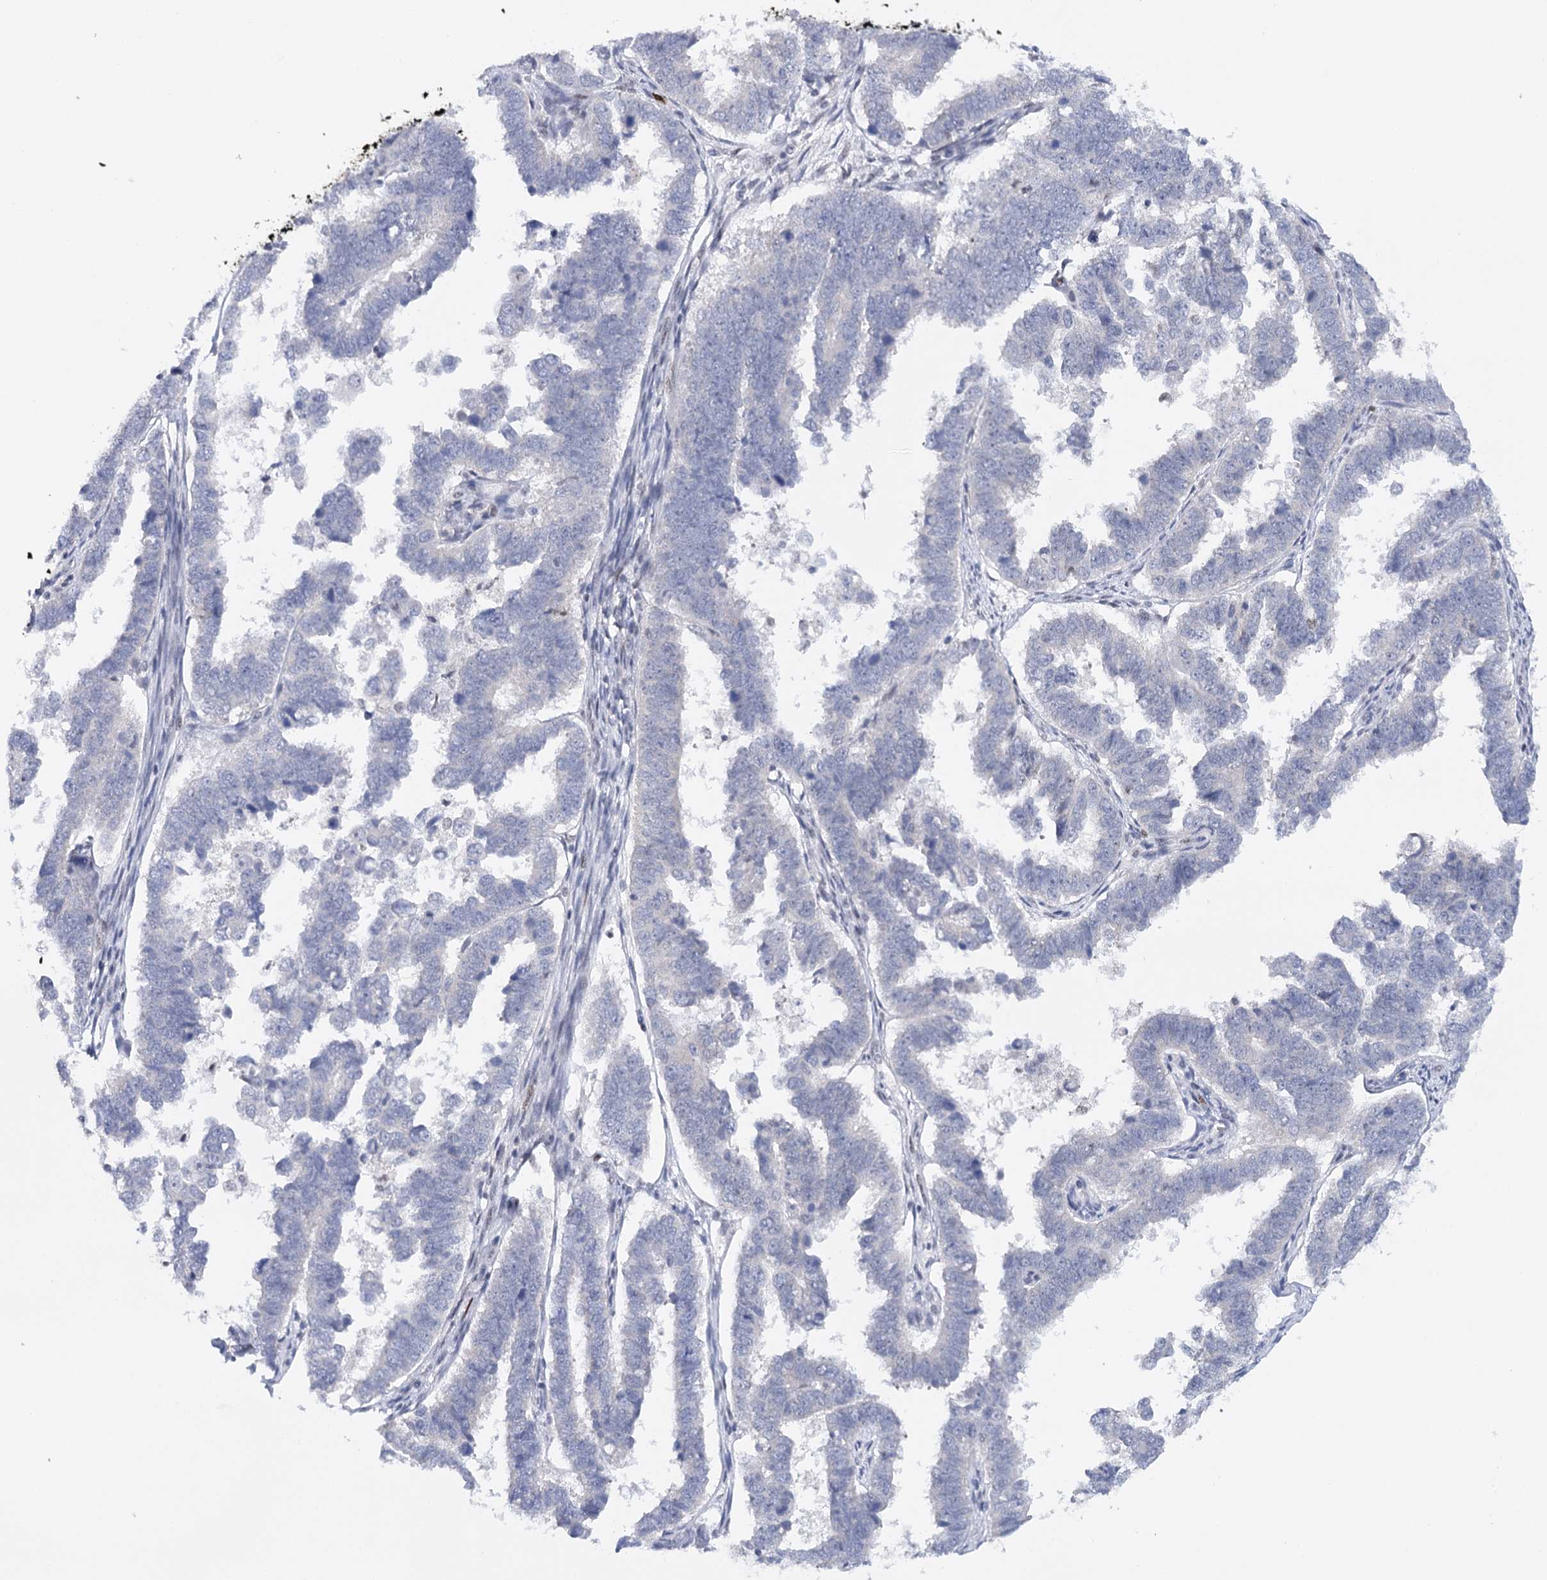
{"staining": {"intensity": "negative", "quantity": "none", "location": "none"}, "tissue": "endometrial cancer", "cell_type": "Tumor cells", "image_type": "cancer", "snomed": [{"axis": "morphology", "description": "Adenocarcinoma, NOS"}, {"axis": "topography", "description": "Endometrium"}], "caption": "Tumor cells show no significant protein expression in endometrial adenocarcinoma. (DAB (3,3'-diaminobenzidine) immunohistochemistry (IHC) with hematoxylin counter stain).", "gene": "TP53", "patient": {"sex": "female", "age": 75}}